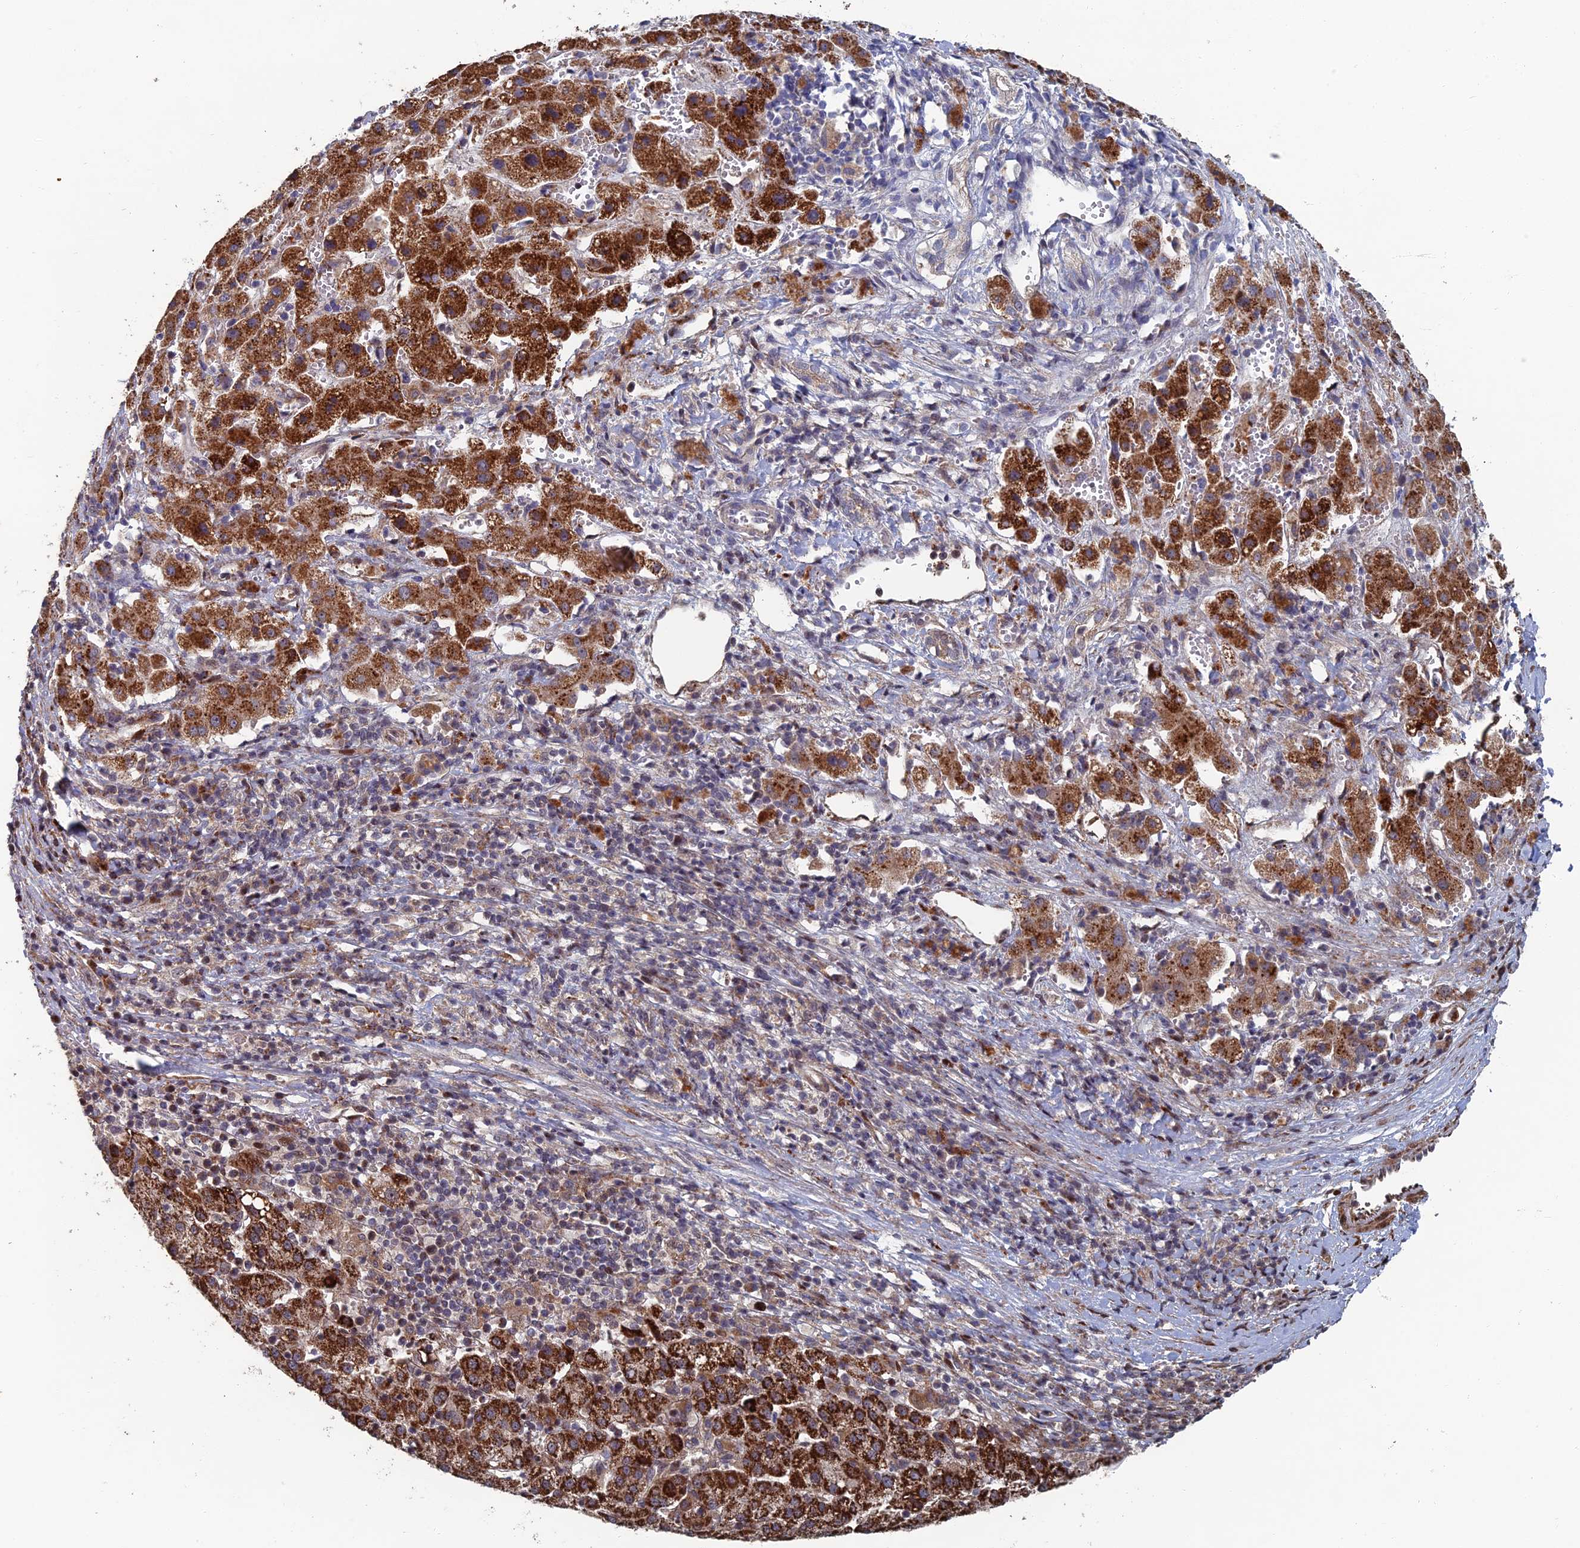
{"staining": {"intensity": "strong", "quantity": "25%-75%", "location": "cytoplasmic/membranous"}, "tissue": "liver cancer", "cell_type": "Tumor cells", "image_type": "cancer", "snomed": [{"axis": "morphology", "description": "Carcinoma, Hepatocellular, NOS"}, {"axis": "topography", "description": "Liver"}], "caption": "Strong cytoplasmic/membranous expression is identified in approximately 25%-75% of tumor cells in liver hepatocellular carcinoma.", "gene": "GTF2IRD1", "patient": {"sex": "female", "age": 58}}